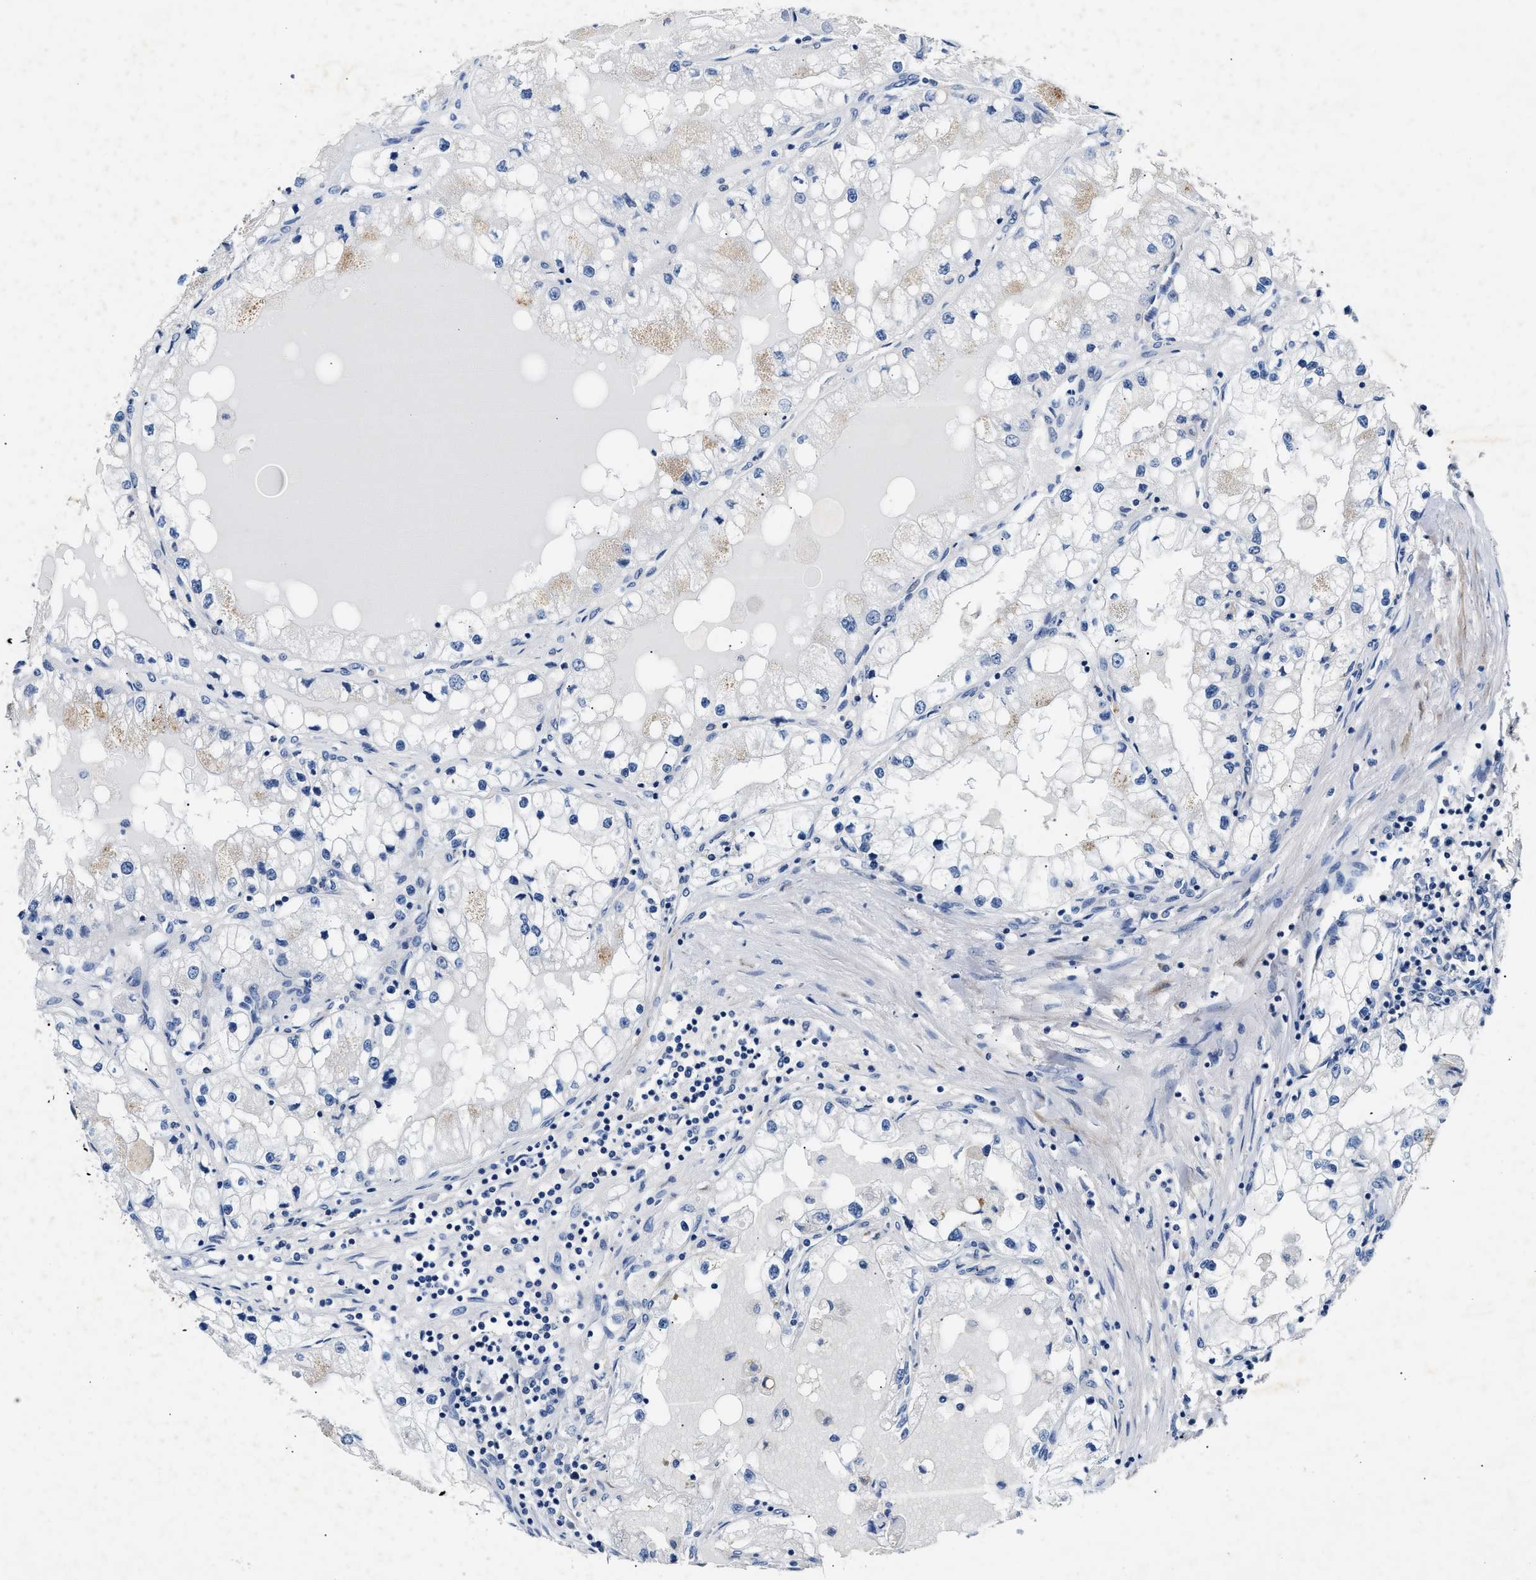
{"staining": {"intensity": "negative", "quantity": "none", "location": "none"}, "tissue": "renal cancer", "cell_type": "Tumor cells", "image_type": "cancer", "snomed": [{"axis": "morphology", "description": "Adenocarcinoma, NOS"}, {"axis": "topography", "description": "Kidney"}], "caption": "Renal adenocarcinoma stained for a protein using IHC exhibits no positivity tumor cells.", "gene": "TUT7", "patient": {"sex": "male", "age": 68}}